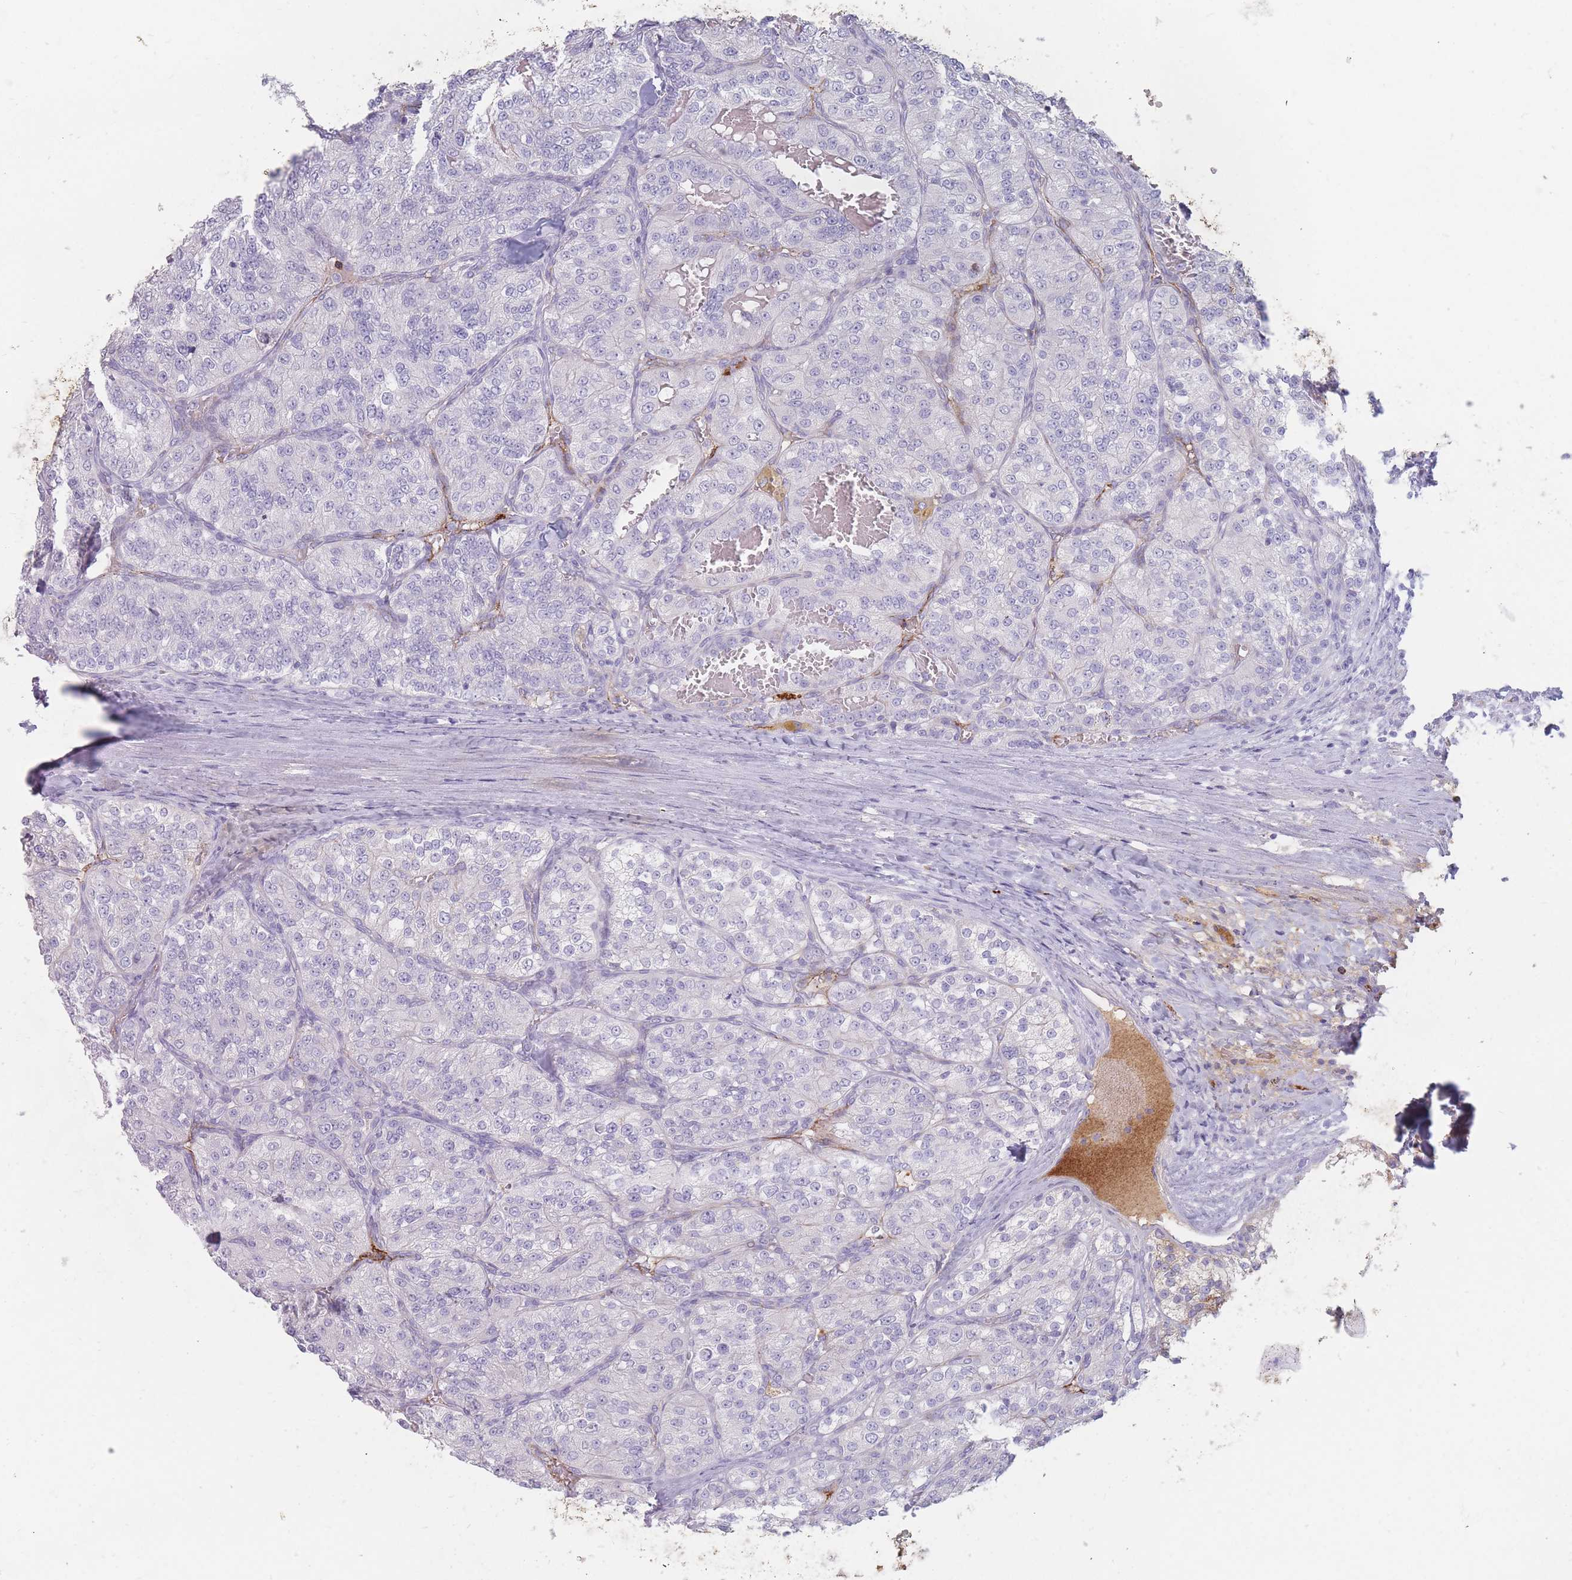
{"staining": {"intensity": "negative", "quantity": "none", "location": "none"}, "tissue": "renal cancer", "cell_type": "Tumor cells", "image_type": "cancer", "snomed": [{"axis": "morphology", "description": "Adenocarcinoma, NOS"}, {"axis": "topography", "description": "Kidney"}], "caption": "Protein analysis of renal cancer displays no significant positivity in tumor cells.", "gene": "PRG4", "patient": {"sex": "female", "age": 63}}